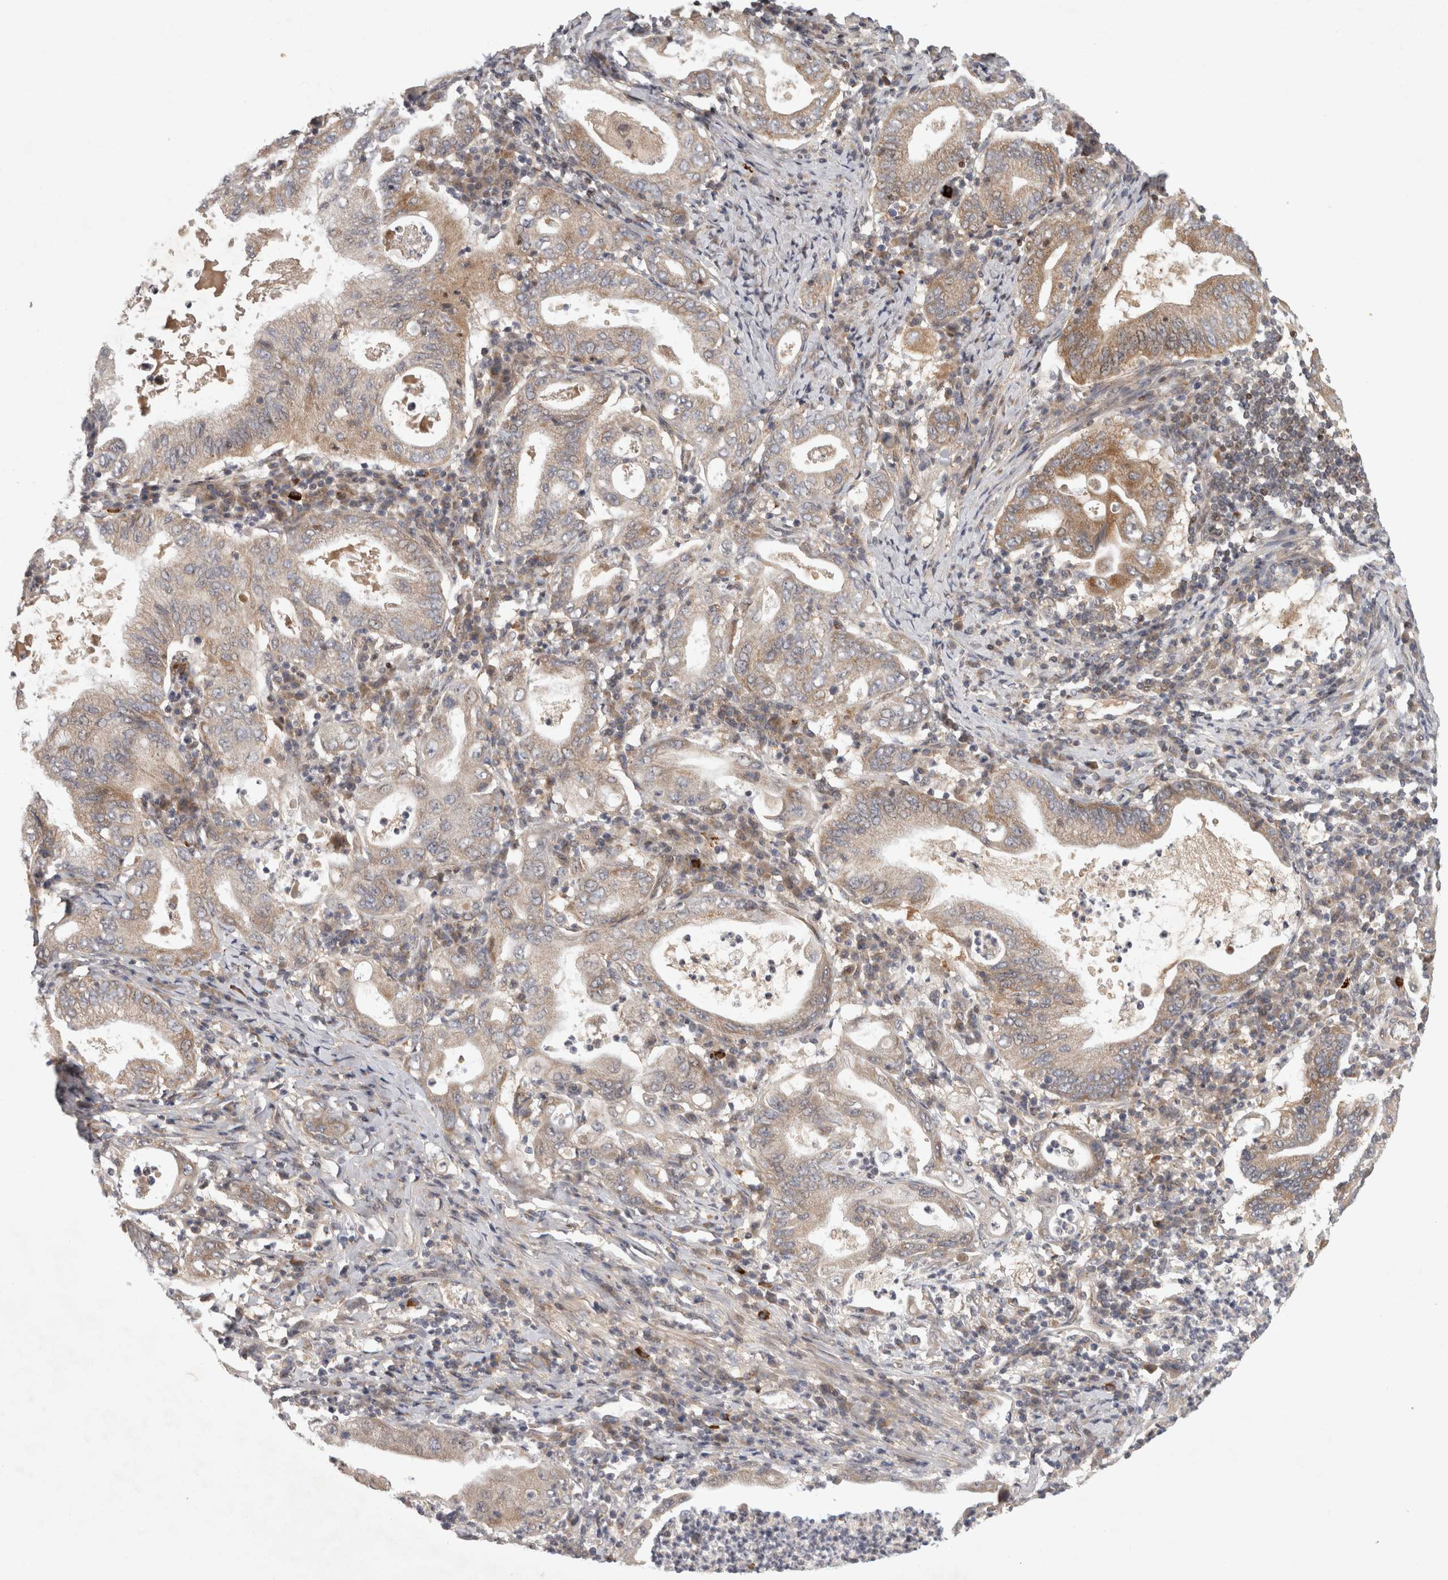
{"staining": {"intensity": "moderate", "quantity": "25%-75%", "location": "cytoplasmic/membranous"}, "tissue": "stomach cancer", "cell_type": "Tumor cells", "image_type": "cancer", "snomed": [{"axis": "morphology", "description": "Normal tissue, NOS"}, {"axis": "morphology", "description": "Adenocarcinoma, NOS"}, {"axis": "topography", "description": "Esophagus"}, {"axis": "topography", "description": "Stomach, upper"}, {"axis": "topography", "description": "Peripheral nerve tissue"}], "caption": "Moderate cytoplasmic/membranous expression is seen in about 25%-75% of tumor cells in stomach adenocarcinoma.", "gene": "KDM8", "patient": {"sex": "male", "age": 62}}